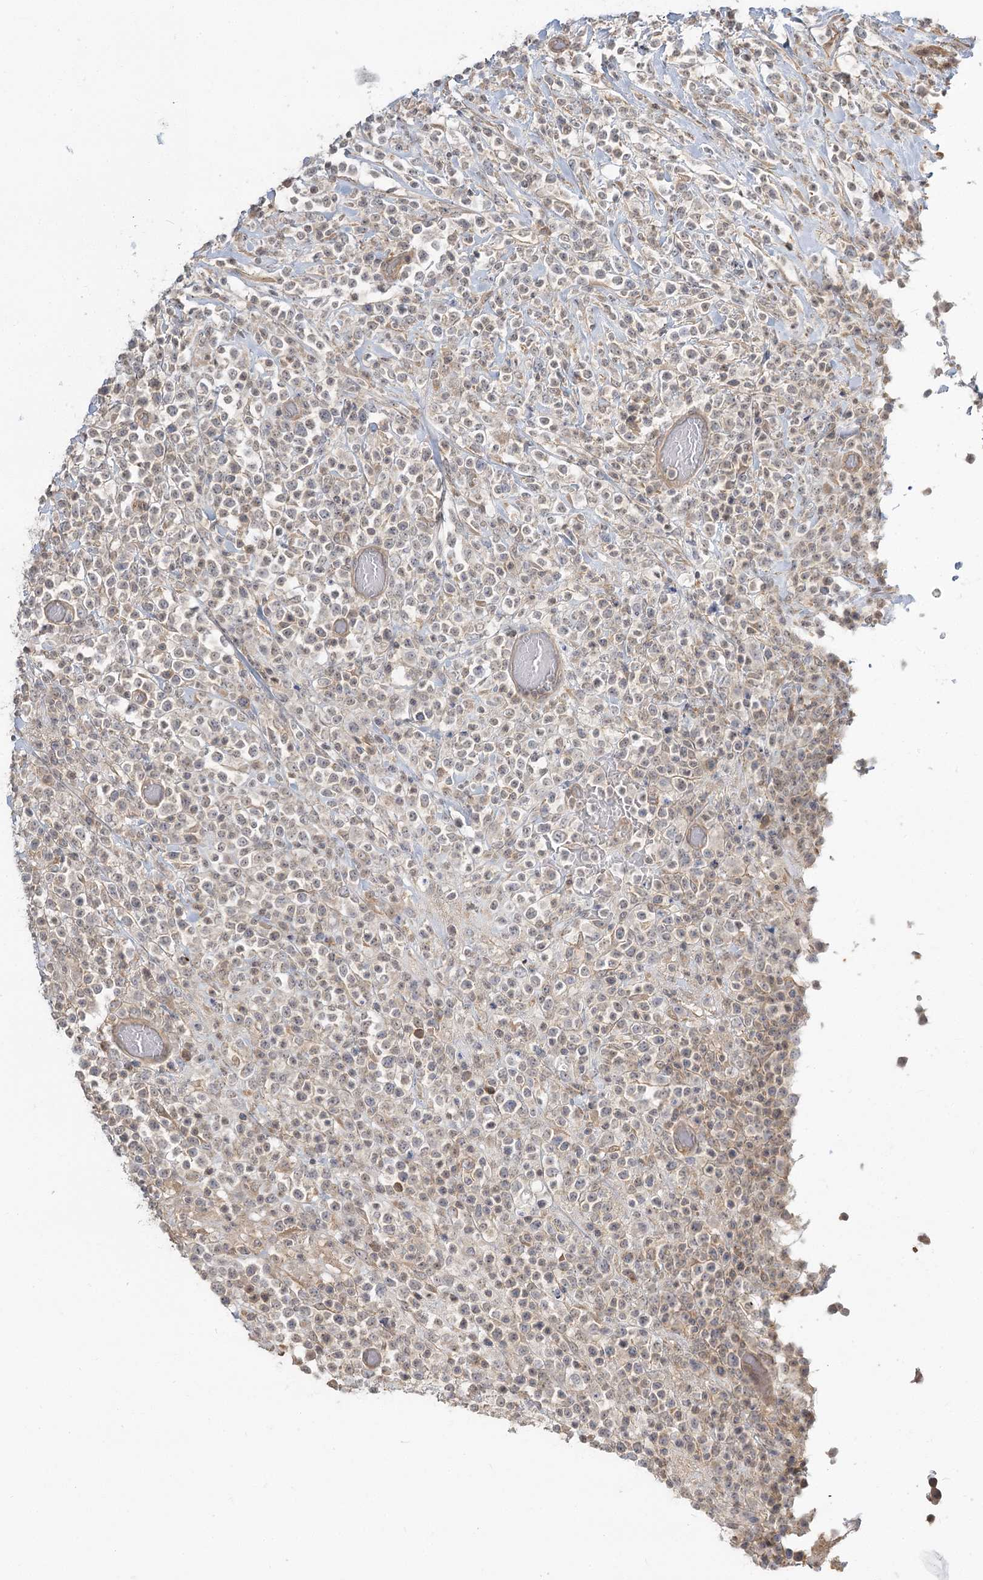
{"staining": {"intensity": "weak", "quantity": "25%-75%", "location": "cytoplasmic/membranous,nuclear"}, "tissue": "lymphoma", "cell_type": "Tumor cells", "image_type": "cancer", "snomed": [{"axis": "morphology", "description": "Malignant lymphoma, non-Hodgkin's type, High grade"}, {"axis": "topography", "description": "Colon"}], "caption": "Weak cytoplasmic/membranous and nuclear positivity is appreciated in about 25%-75% of tumor cells in lymphoma. Ihc stains the protein of interest in brown and the nuclei are stained blue.", "gene": "GUCY2C", "patient": {"sex": "female", "age": 53}}